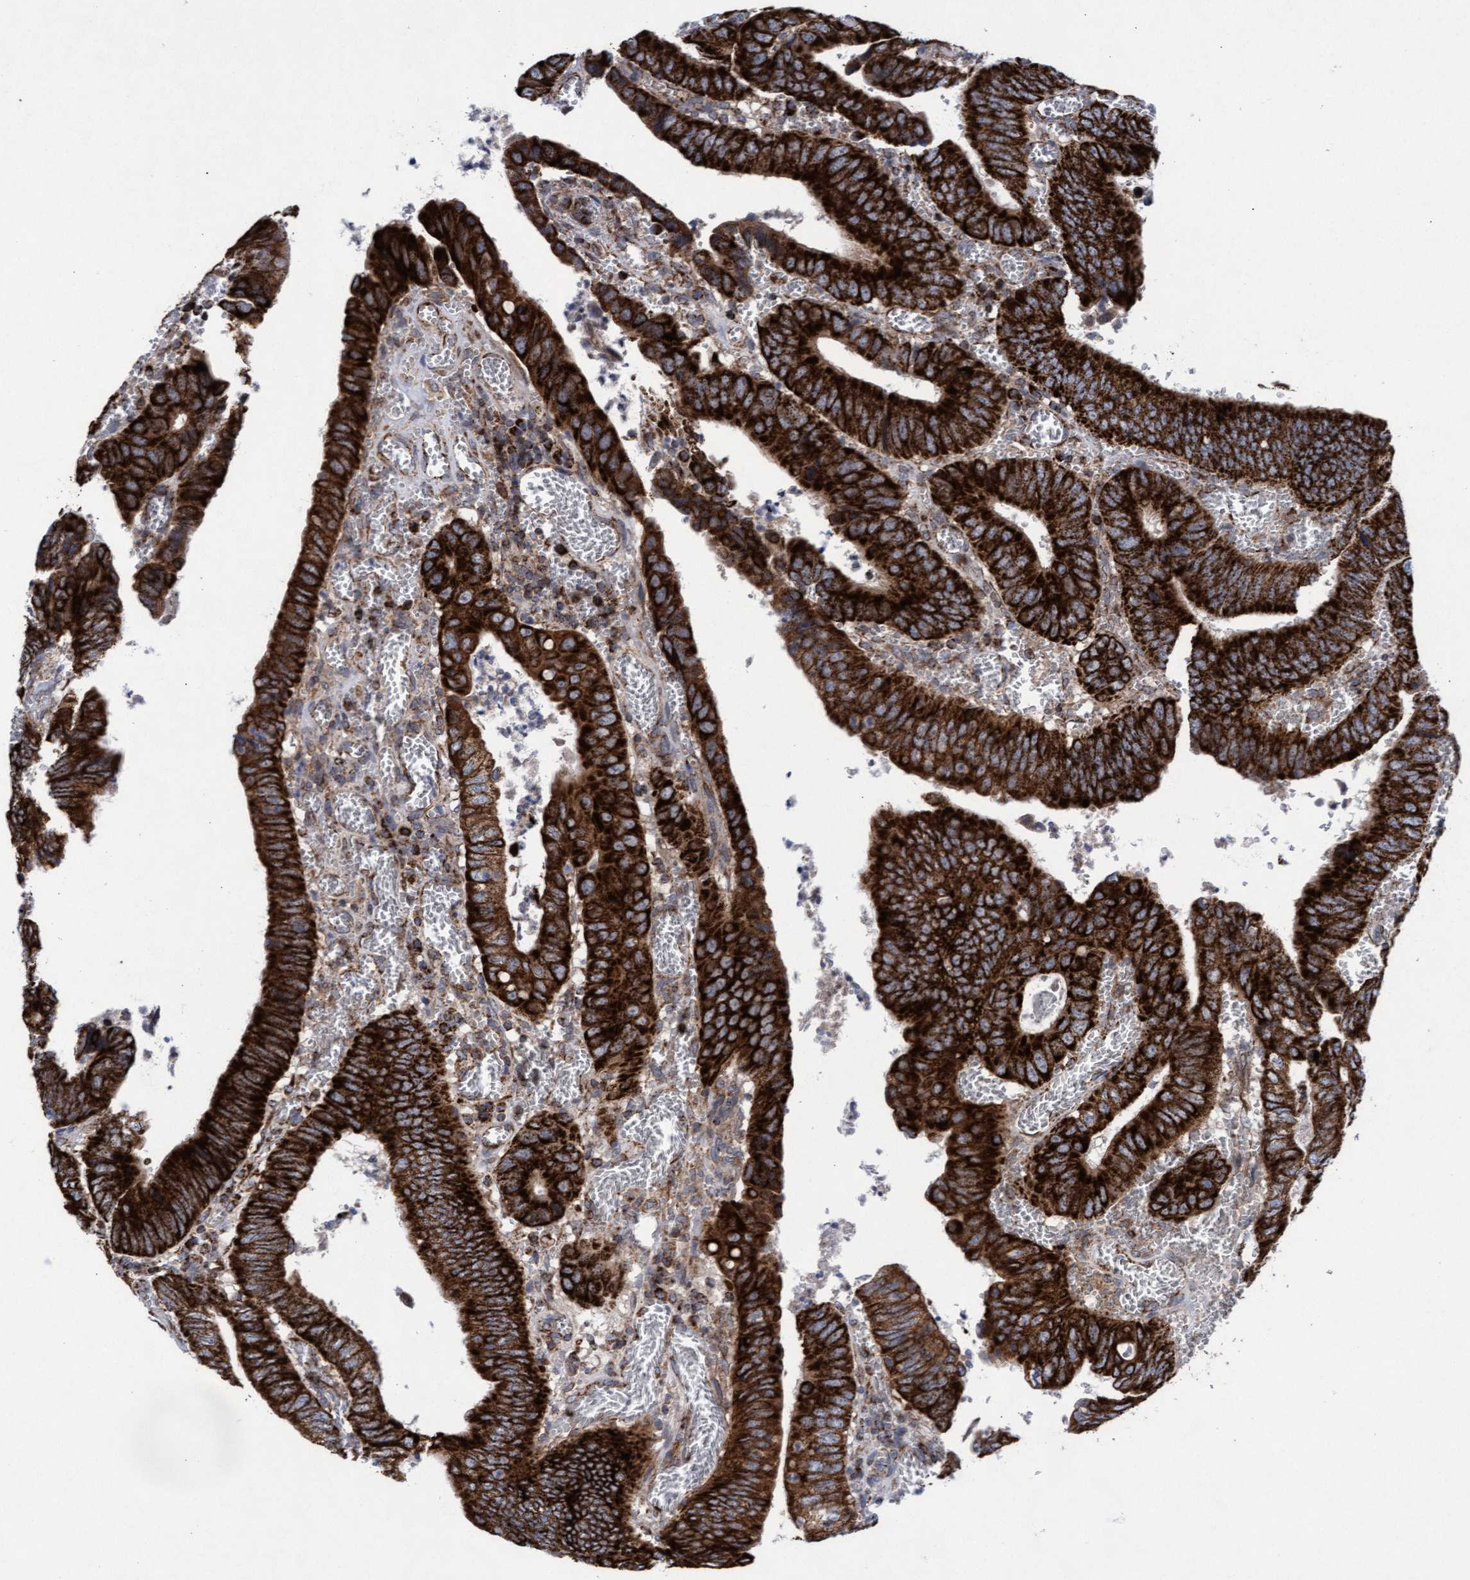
{"staining": {"intensity": "strong", "quantity": ">75%", "location": "cytoplasmic/membranous"}, "tissue": "colorectal cancer", "cell_type": "Tumor cells", "image_type": "cancer", "snomed": [{"axis": "morphology", "description": "Inflammation, NOS"}, {"axis": "morphology", "description": "Adenocarcinoma, NOS"}, {"axis": "topography", "description": "Colon"}], "caption": "High-magnification brightfield microscopy of colorectal adenocarcinoma stained with DAB (brown) and counterstained with hematoxylin (blue). tumor cells exhibit strong cytoplasmic/membranous expression is present in approximately>75% of cells.", "gene": "MRPL38", "patient": {"sex": "male", "age": 72}}